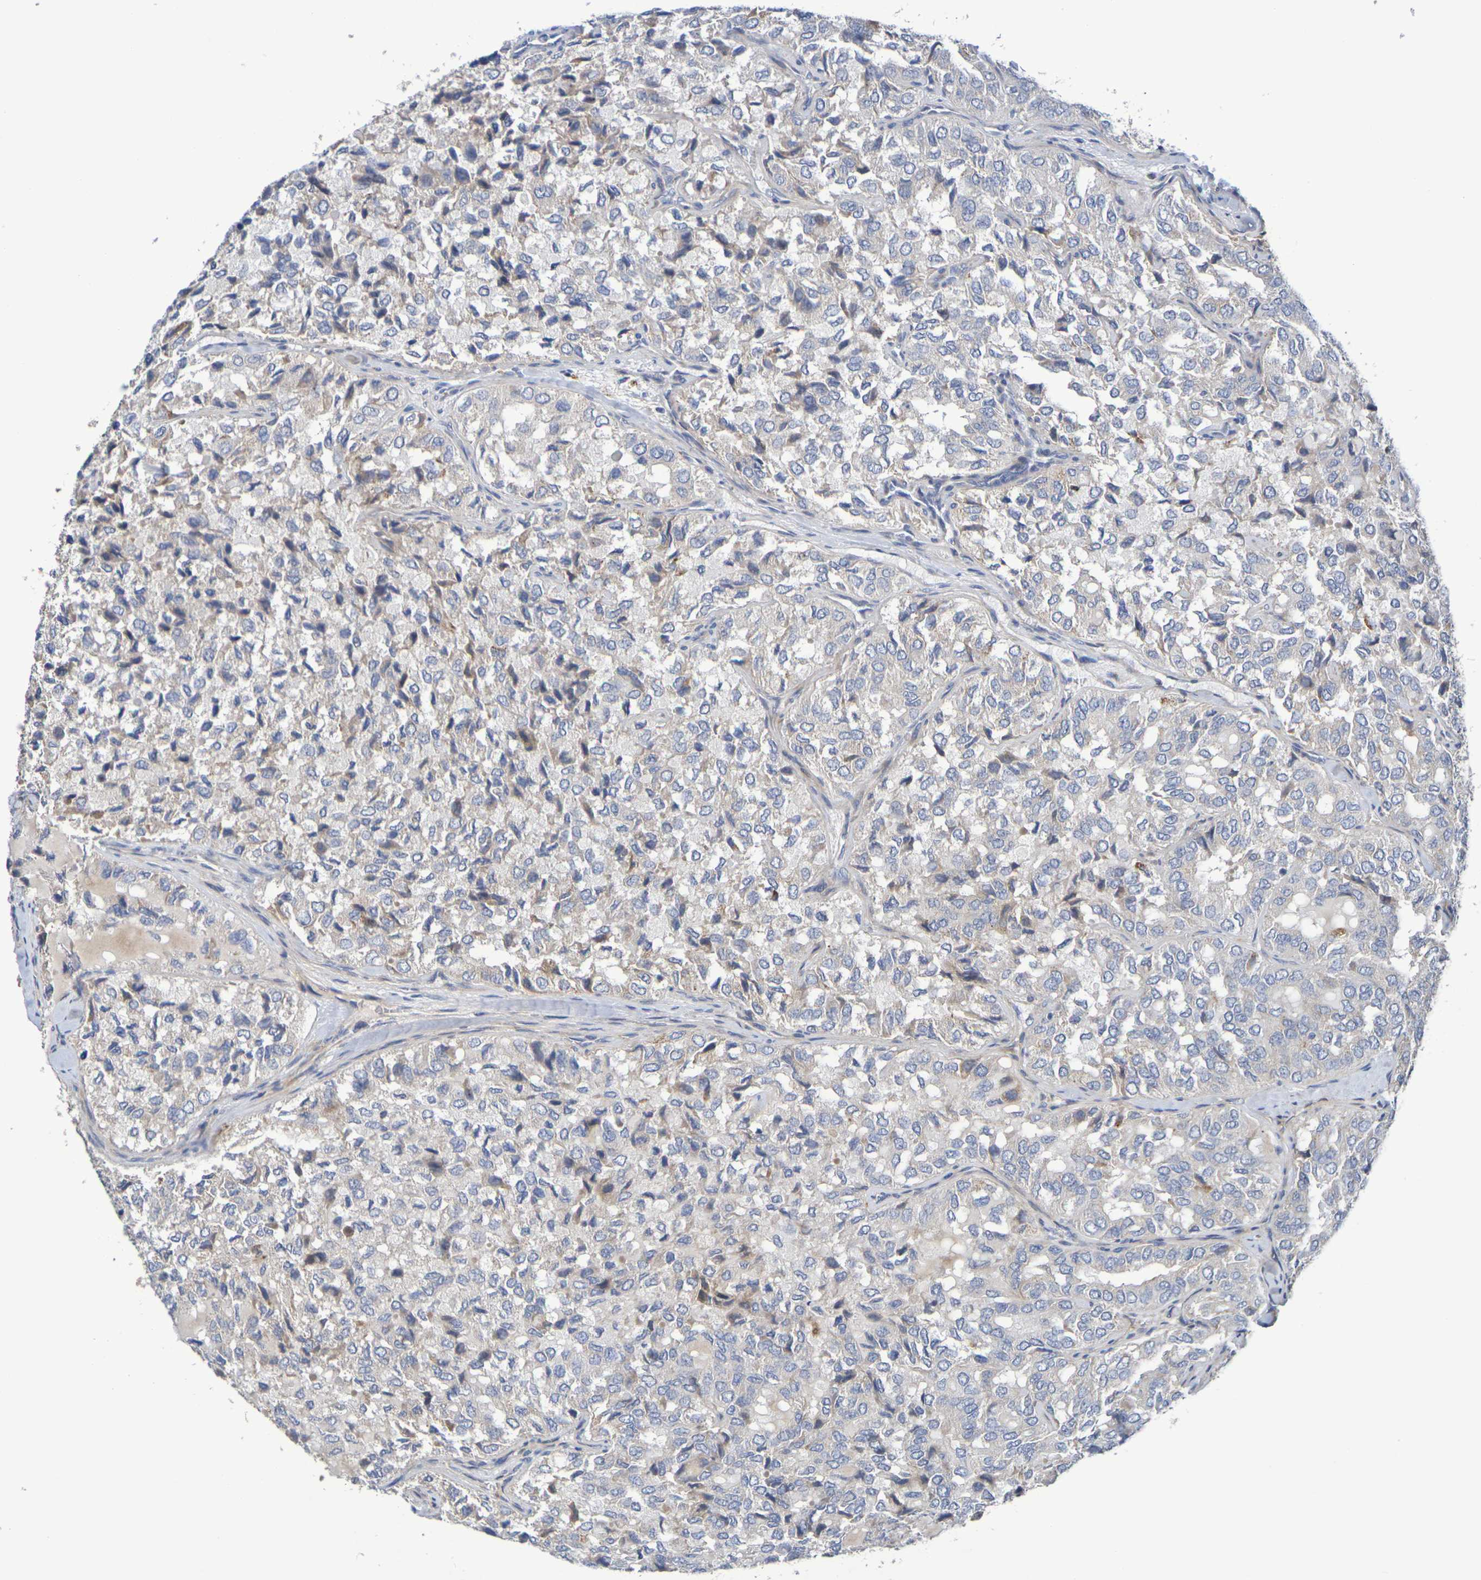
{"staining": {"intensity": "weak", "quantity": "<25%", "location": "cytoplasmic/membranous"}, "tissue": "thyroid cancer", "cell_type": "Tumor cells", "image_type": "cancer", "snomed": [{"axis": "morphology", "description": "Follicular adenoma carcinoma, NOS"}, {"axis": "topography", "description": "Thyroid gland"}], "caption": "Immunohistochemistry image of thyroid cancer (follicular adenoma carcinoma) stained for a protein (brown), which displays no positivity in tumor cells.", "gene": "SDC4", "patient": {"sex": "male", "age": 75}}